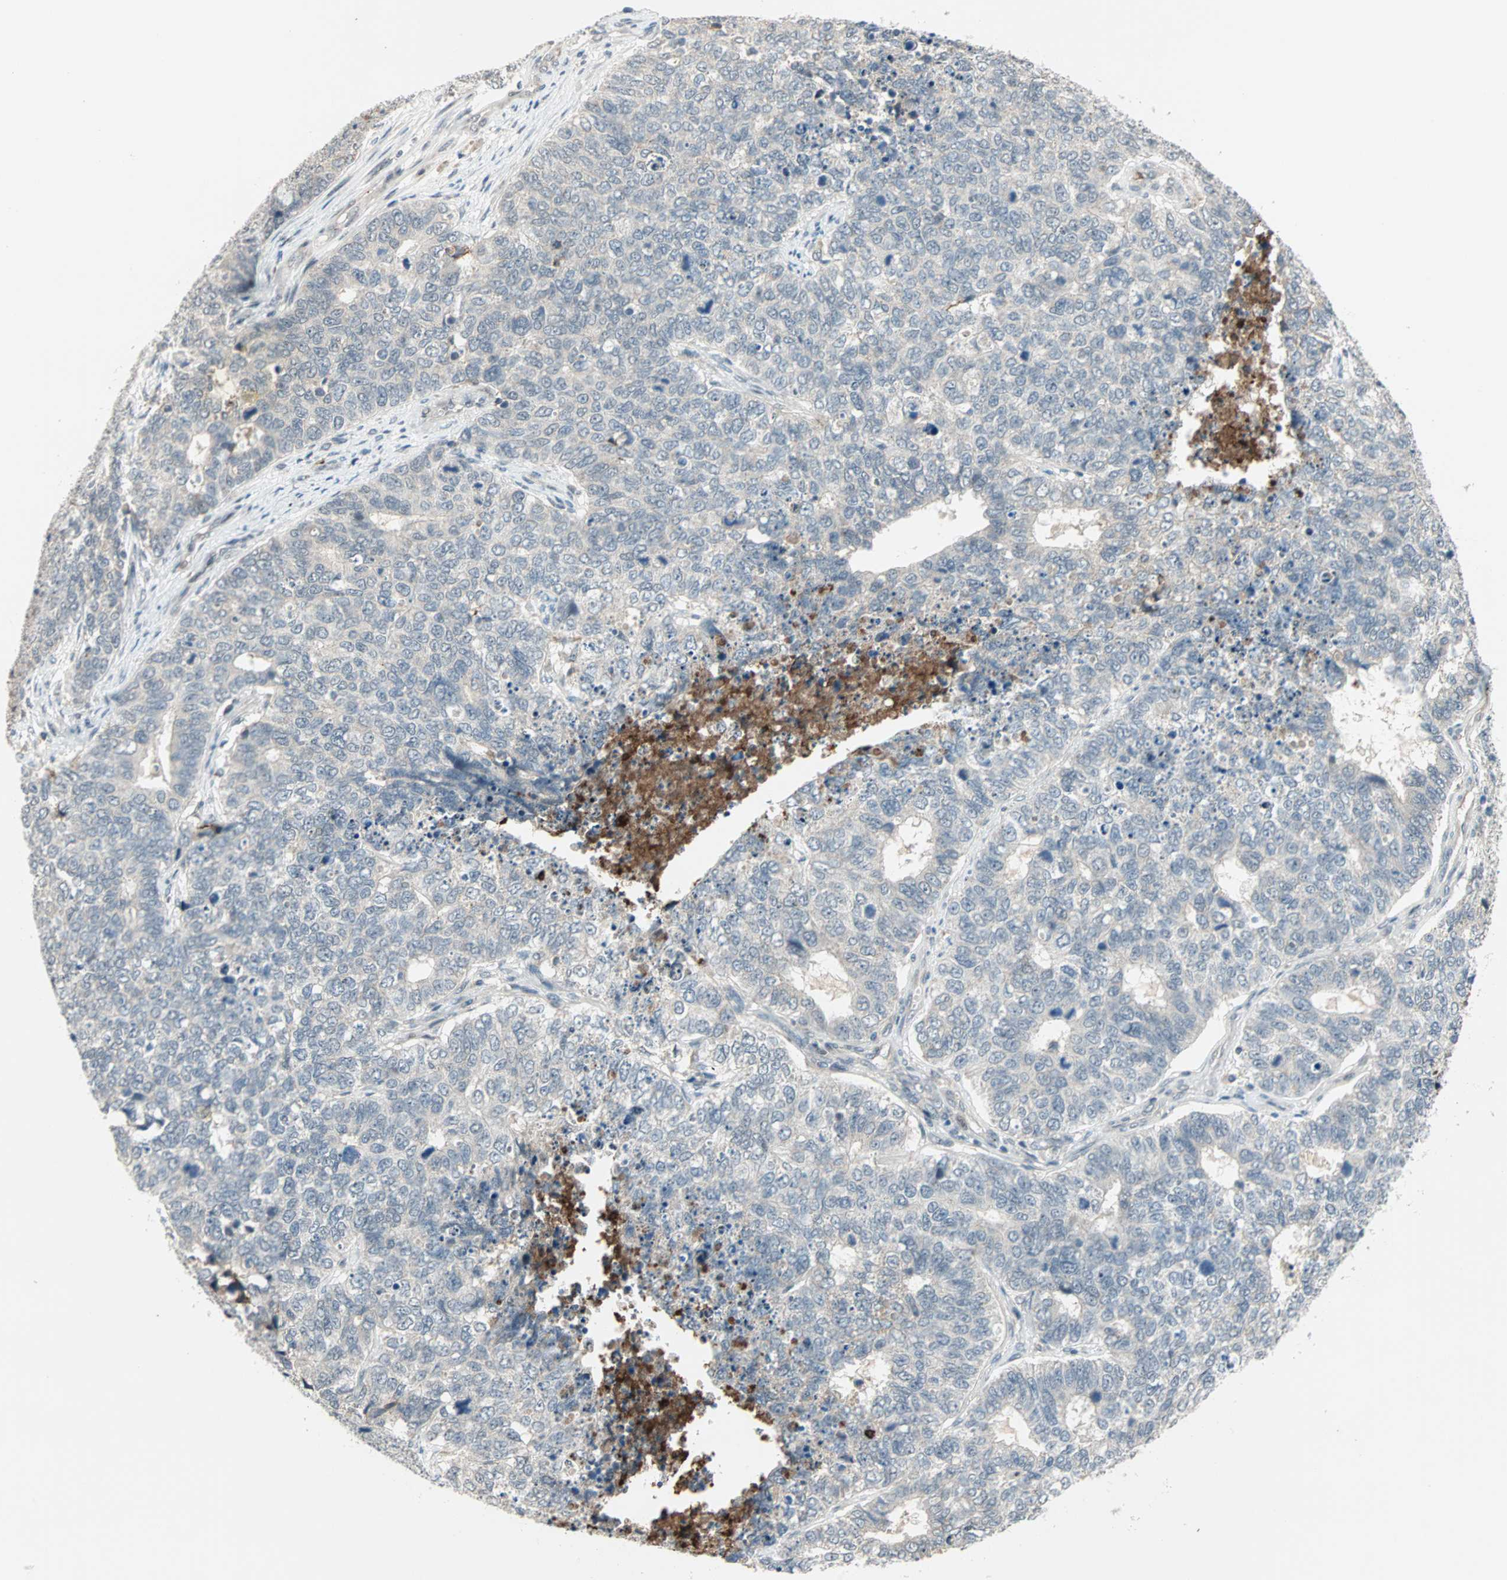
{"staining": {"intensity": "negative", "quantity": "none", "location": "none"}, "tissue": "cervical cancer", "cell_type": "Tumor cells", "image_type": "cancer", "snomed": [{"axis": "morphology", "description": "Squamous cell carcinoma, NOS"}, {"axis": "topography", "description": "Cervix"}], "caption": "High power microscopy histopathology image of an IHC histopathology image of cervical cancer (squamous cell carcinoma), revealing no significant staining in tumor cells.", "gene": "PROS1", "patient": {"sex": "female", "age": 63}}